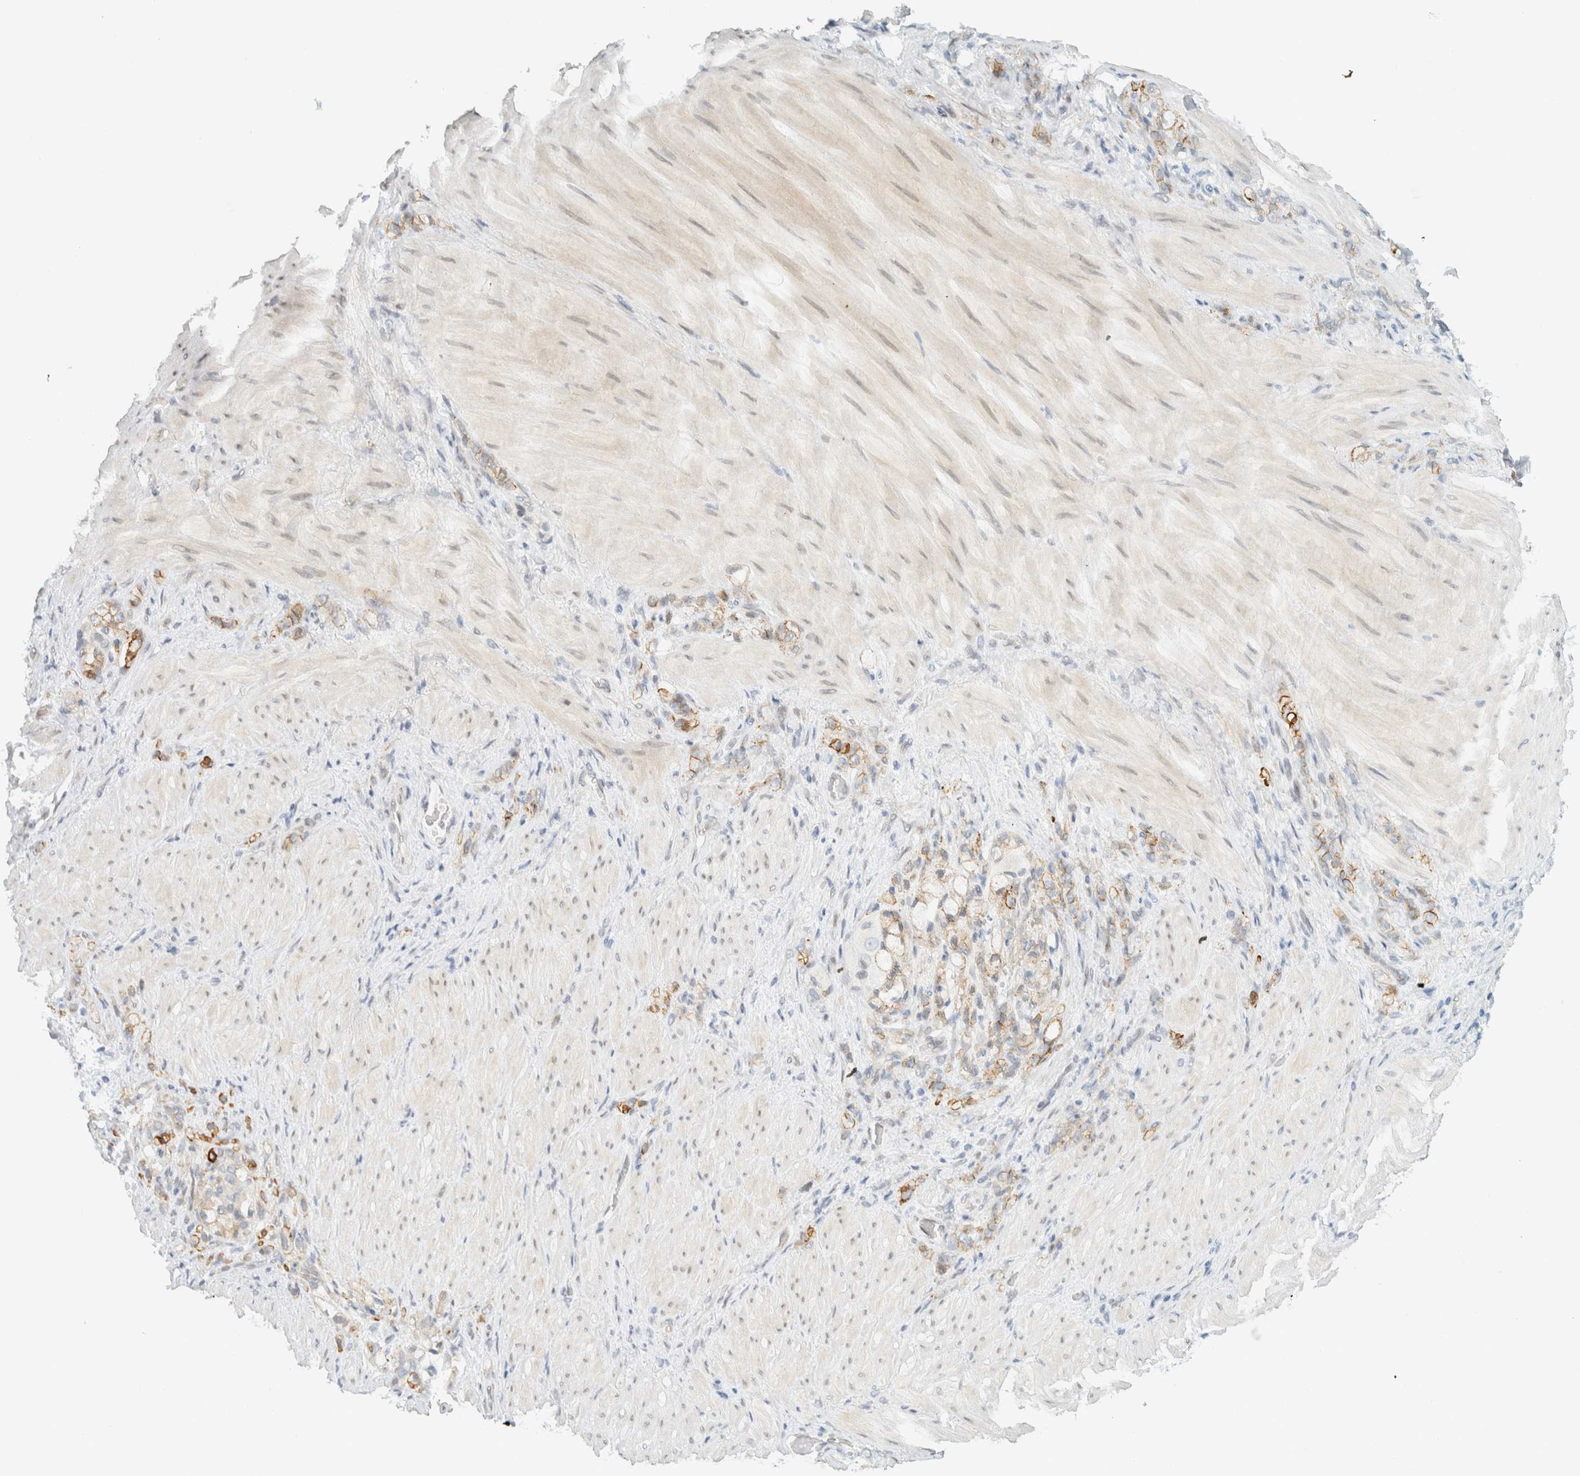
{"staining": {"intensity": "weak", "quantity": "25%-75%", "location": "cytoplasmic/membranous"}, "tissue": "stomach cancer", "cell_type": "Tumor cells", "image_type": "cancer", "snomed": [{"axis": "morphology", "description": "Normal tissue, NOS"}, {"axis": "morphology", "description": "Adenocarcinoma, NOS"}, {"axis": "topography", "description": "Stomach"}], "caption": "Brown immunohistochemical staining in stomach adenocarcinoma shows weak cytoplasmic/membranous expression in about 25%-75% of tumor cells.", "gene": "C1QTNF12", "patient": {"sex": "male", "age": 82}}